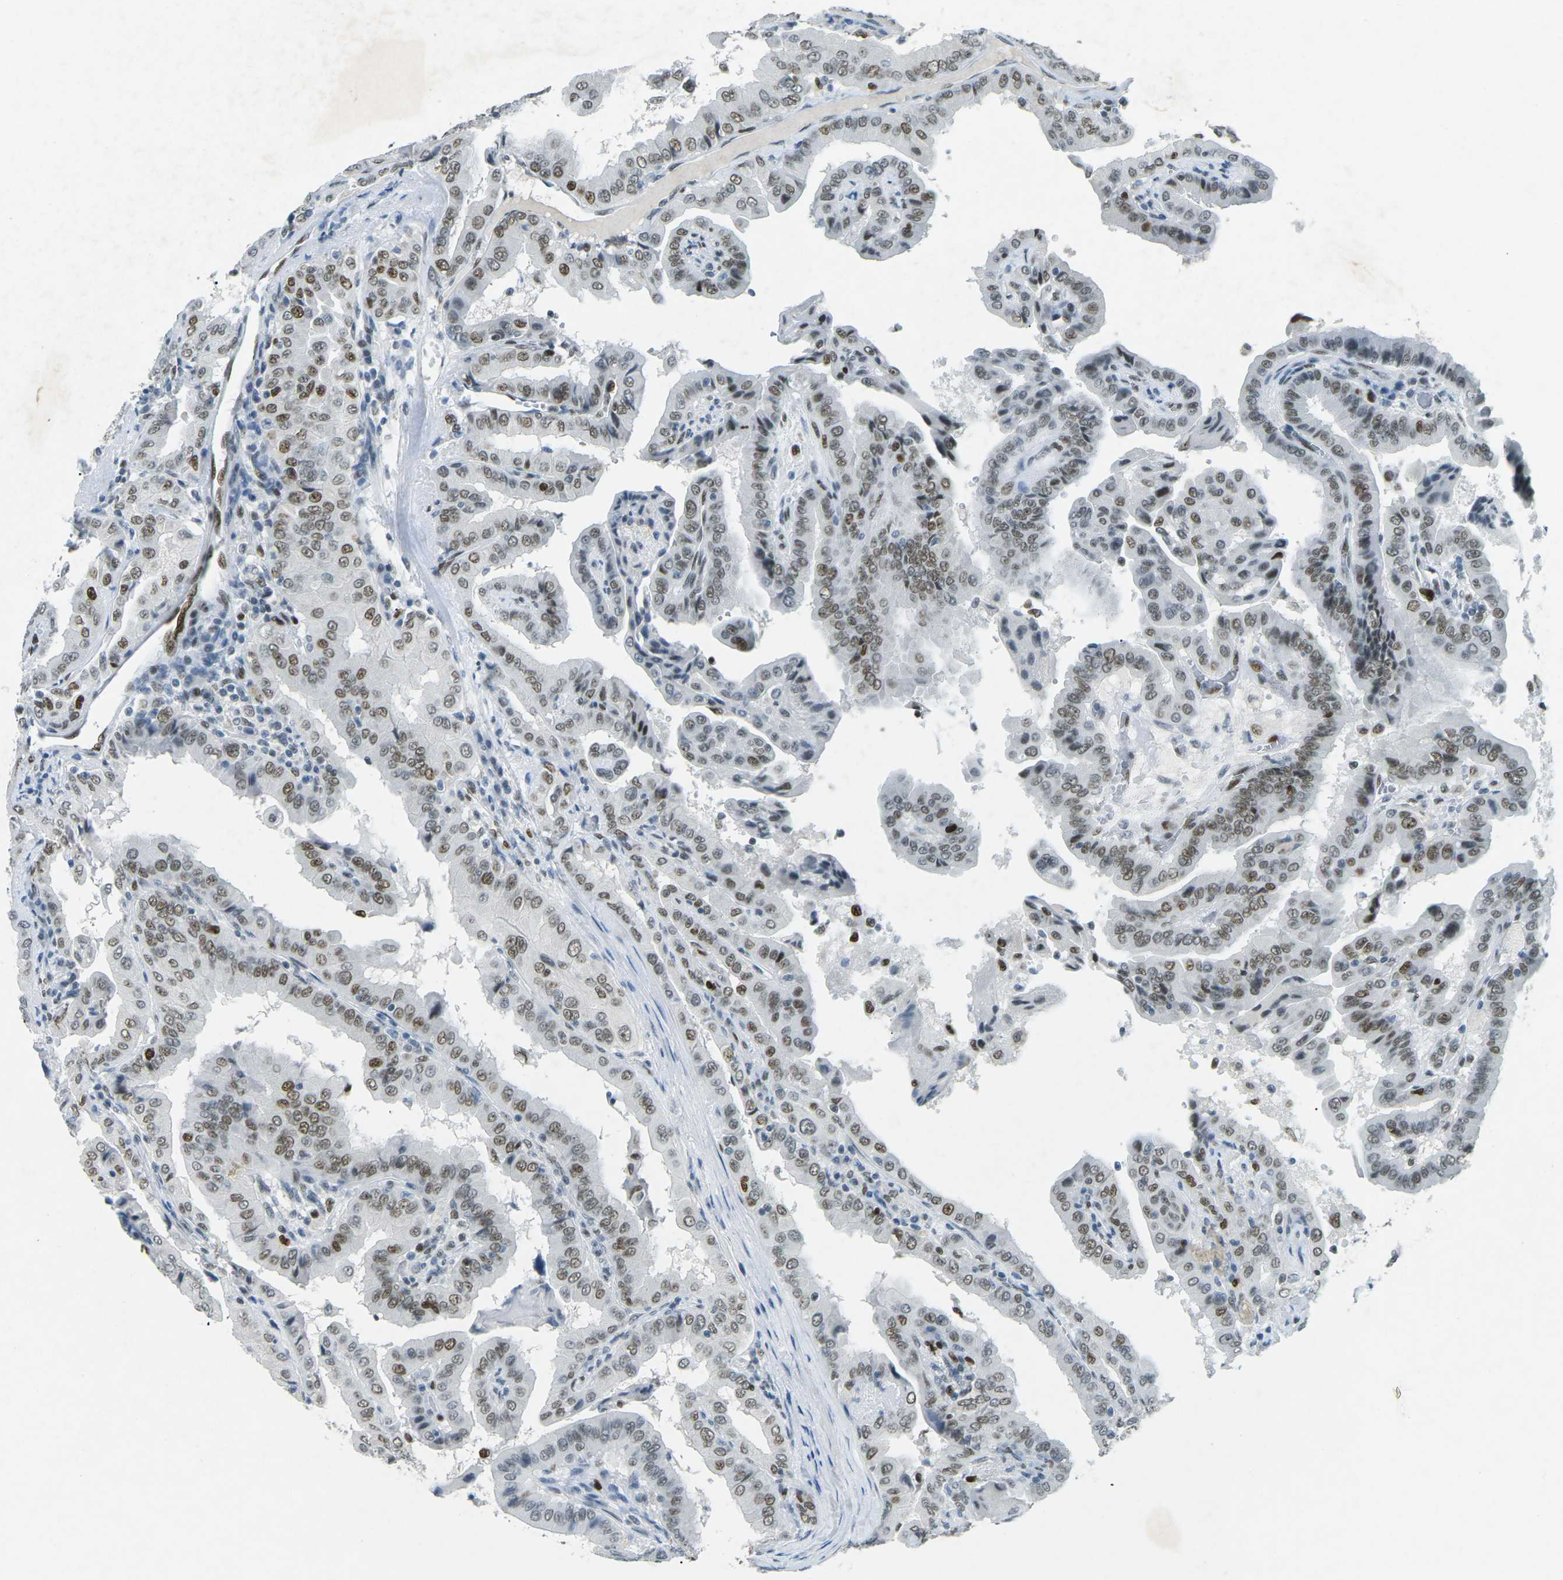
{"staining": {"intensity": "moderate", "quantity": ">75%", "location": "nuclear"}, "tissue": "thyroid cancer", "cell_type": "Tumor cells", "image_type": "cancer", "snomed": [{"axis": "morphology", "description": "Papillary adenocarcinoma, NOS"}, {"axis": "topography", "description": "Thyroid gland"}], "caption": "This is an image of immunohistochemistry (IHC) staining of thyroid cancer, which shows moderate expression in the nuclear of tumor cells.", "gene": "RB1", "patient": {"sex": "male", "age": 33}}